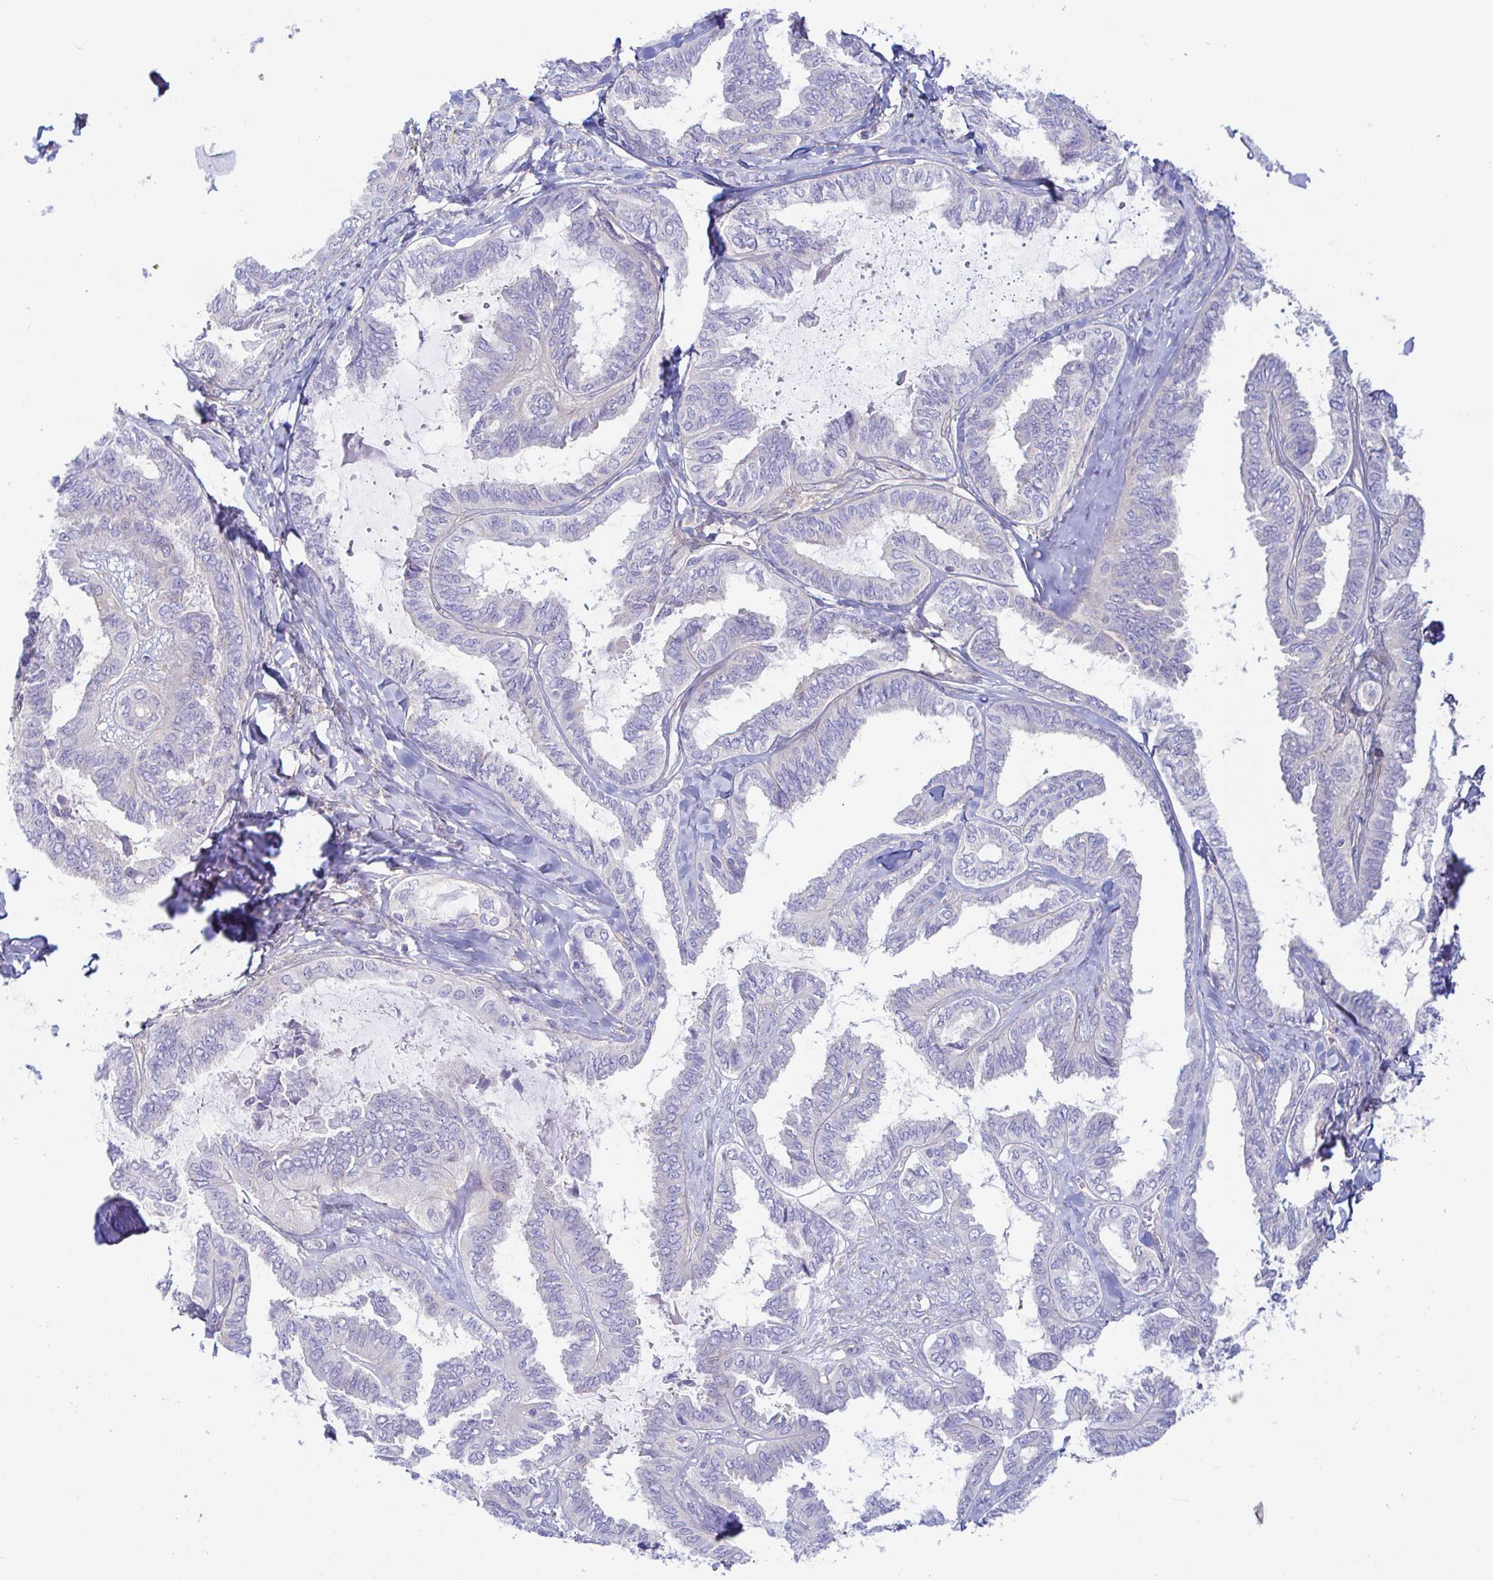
{"staining": {"intensity": "negative", "quantity": "none", "location": "none"}, "tissue": "ovarian cancer", "cell_type": "Tumor cells", "image_type": "cancer", "snomed": [{"axis": "morphology", "description": "Carcinoma, endometroid"}, {"axis": "topography", "description": "Ovary"}], "caption": "This is an immunohistochemistry image of ovarian cancer (endometroid carcinoma). There is no staining in tumor cells.", "gene": "ARL4D", "patient": {"sex": "female", "age": 70}}